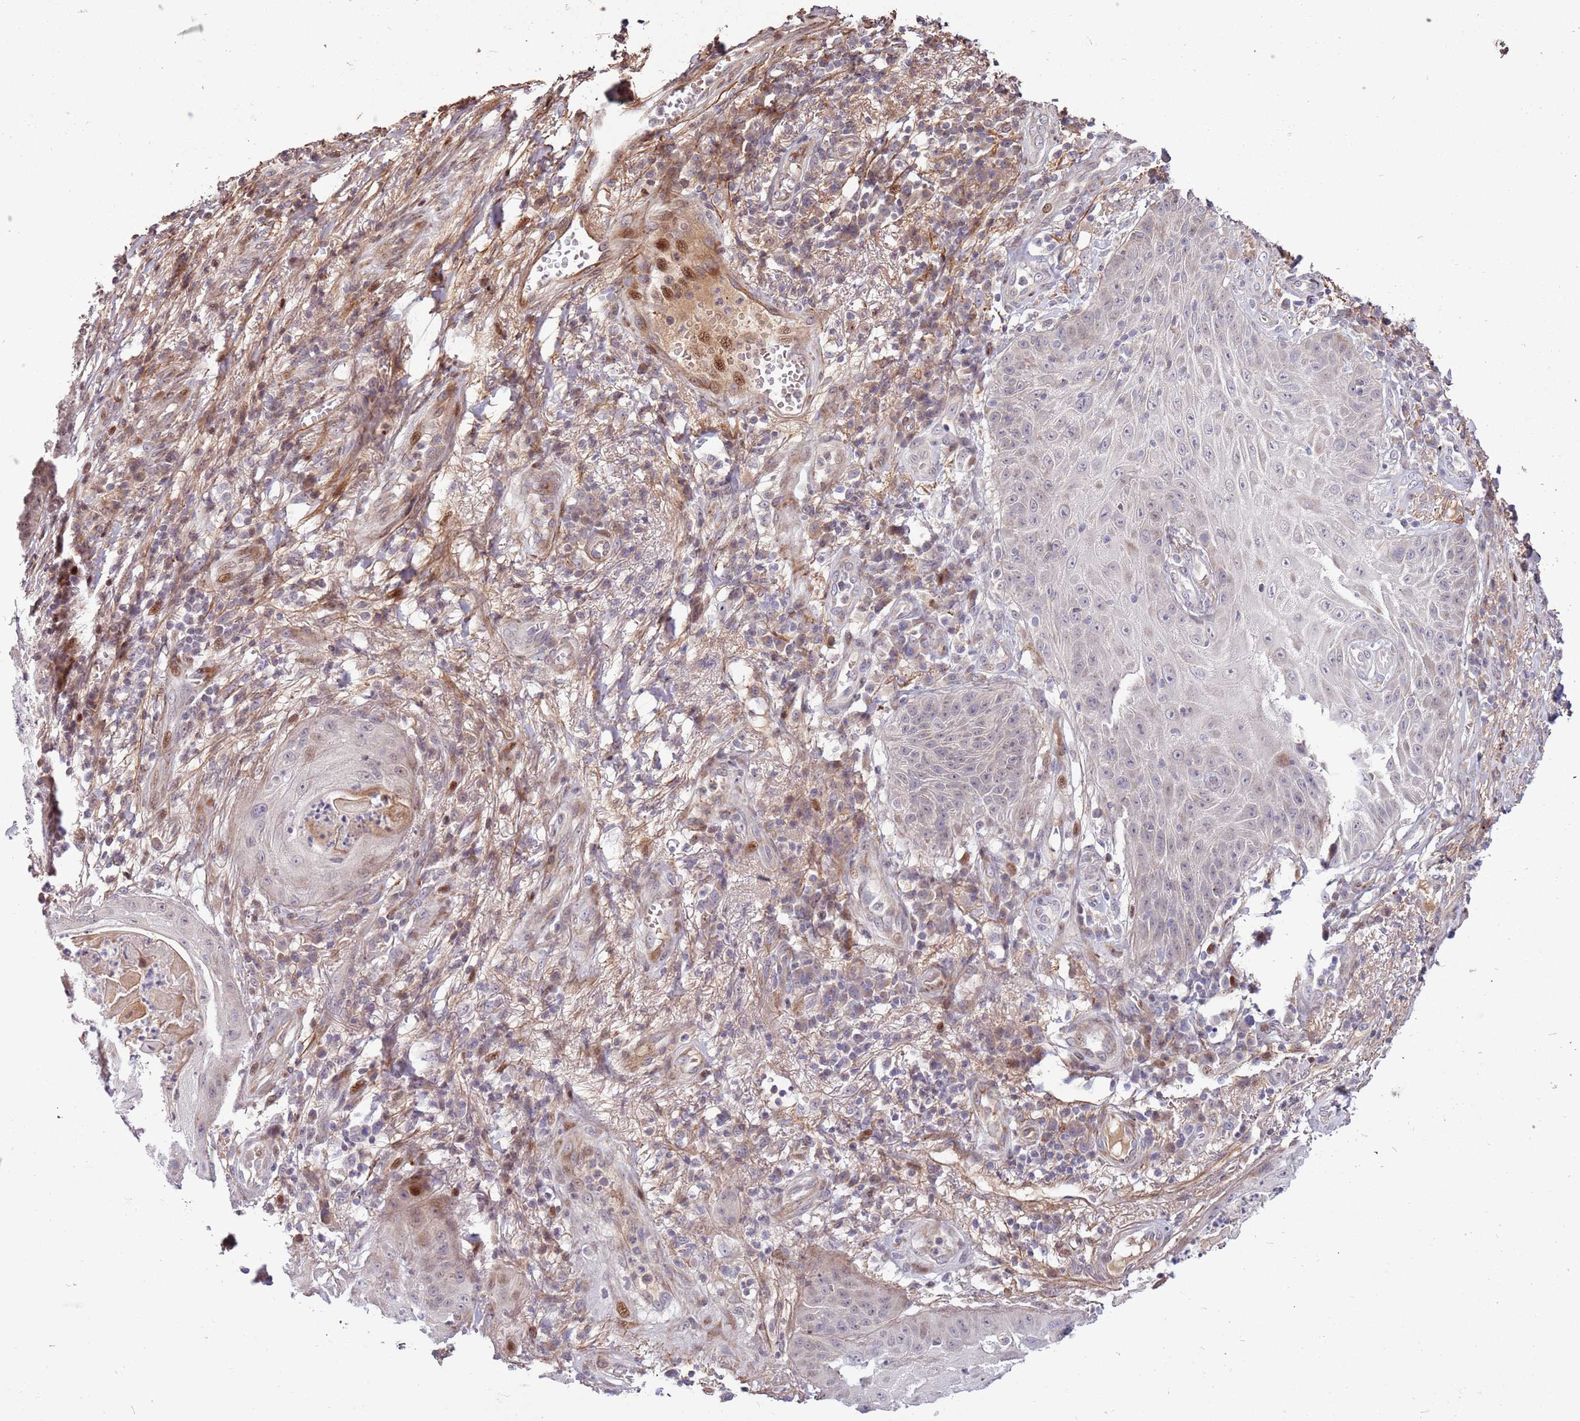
{"staining": {"intensity": "negative", "quantity": "none", "location": "none"}, "tissue": "skin cancer", "cell_type": "Tumor cells", "image_type": "cancer", "snomed": [{"axis": "morphology", "description": "Squamous cell carcinoma, NOS"}, {"axis": "topography", "description": "Skin"}], "caption": "The image exhibits no staining of tumor cells in skin cancer.", "gene": "RHBDL1", "patient": {"sex": "male", "age": 70}}